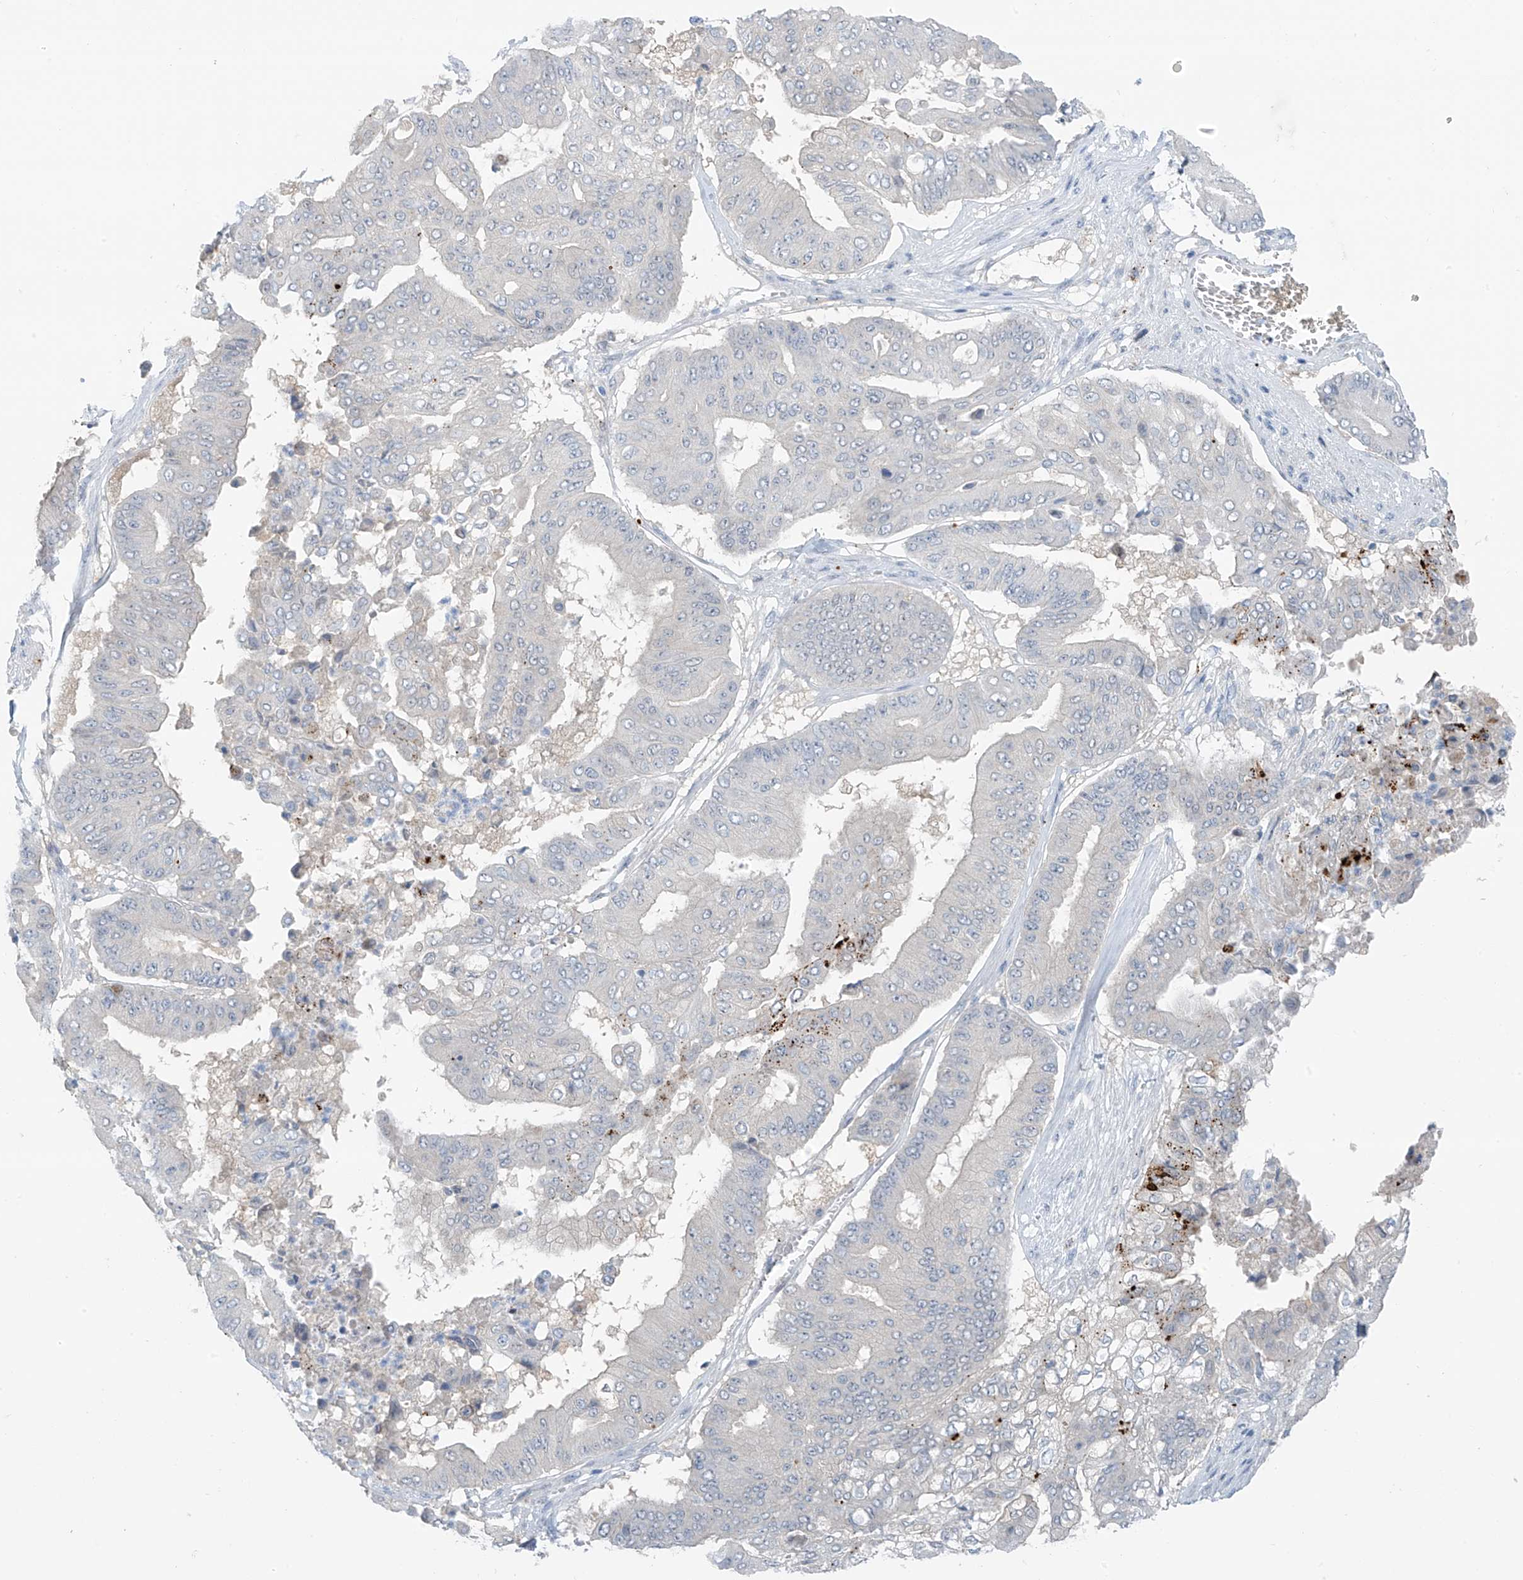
{"staining": {"intensity": "negative", "quantity": "none", "location": "none"}, "tissue": "pancreatic cancer", "cell_type": "Tumor cells", "image_type": "cancer", "snomed": [{"axis": "morphology", "description": "Adenocarcinoma, NOS"}, {"axis": "topography", "description": "Pancreas"}], "caption": "A micrograph of pancreatic cancer (adenocarcinoma) stained for a protein displays no brown staining in tumor cells.", "gene": "ZNF793", "patient": {"sex": "female", "age": 77}}